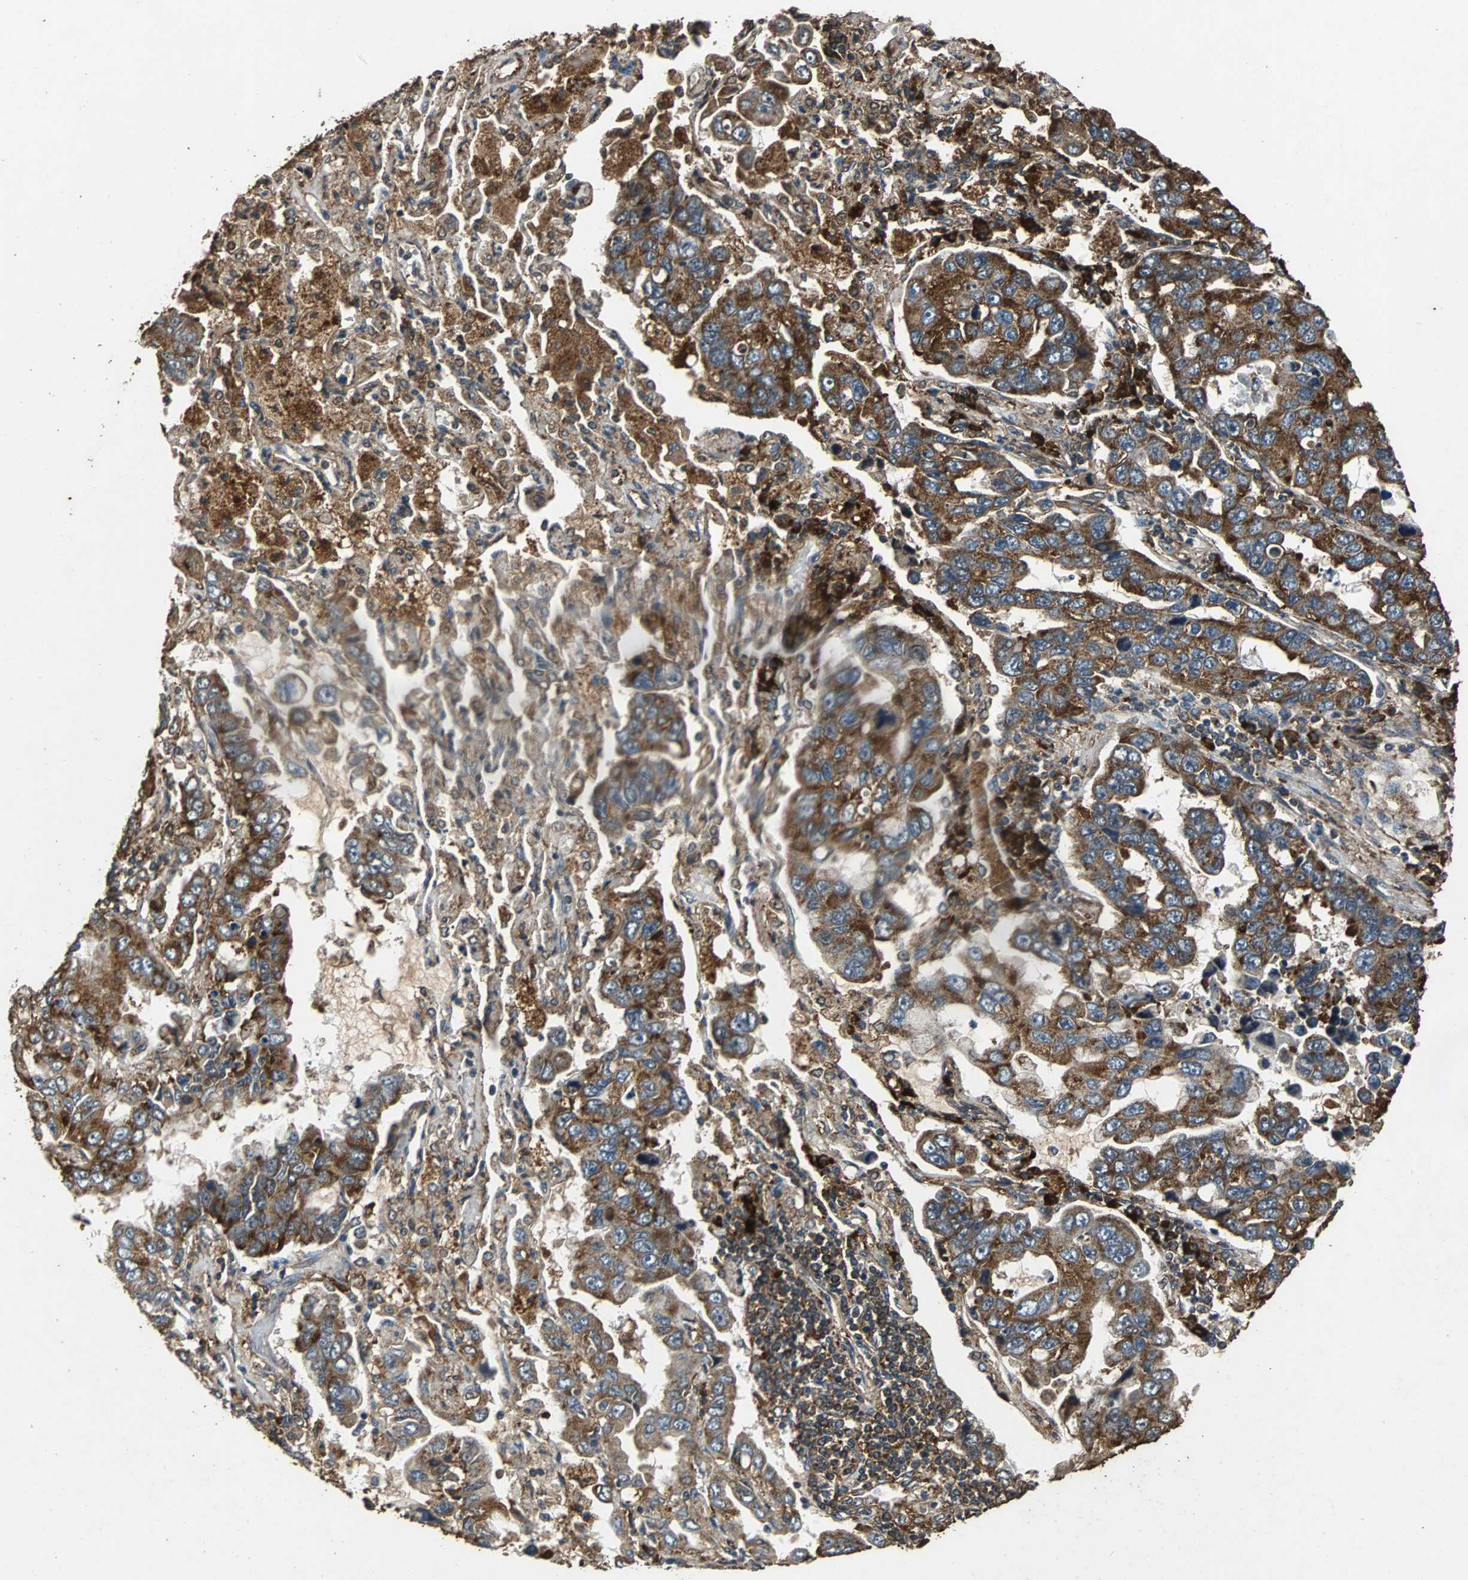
{"staining": {"intensity": "strong", "quantity": ">75%", "location": "cytoplasmic/membranous"}, "tissue": "lung cancer", "cell_type": "Tumor cells", "image_type": "cancer", "snomed": [{"axis": "morphology", "description": "Adenocarcinoma, NOS"}, {"axis": "topography", "description": "Lung"}], "caption": "Lung cancer (adenocarcinoma) stained with DAB IHC displays high levels of strong cytoplasmic/membranous staining in about >75% of tumor cells.", "gene": "NAA10", "patient": {"sex": "male", "age": 64}}